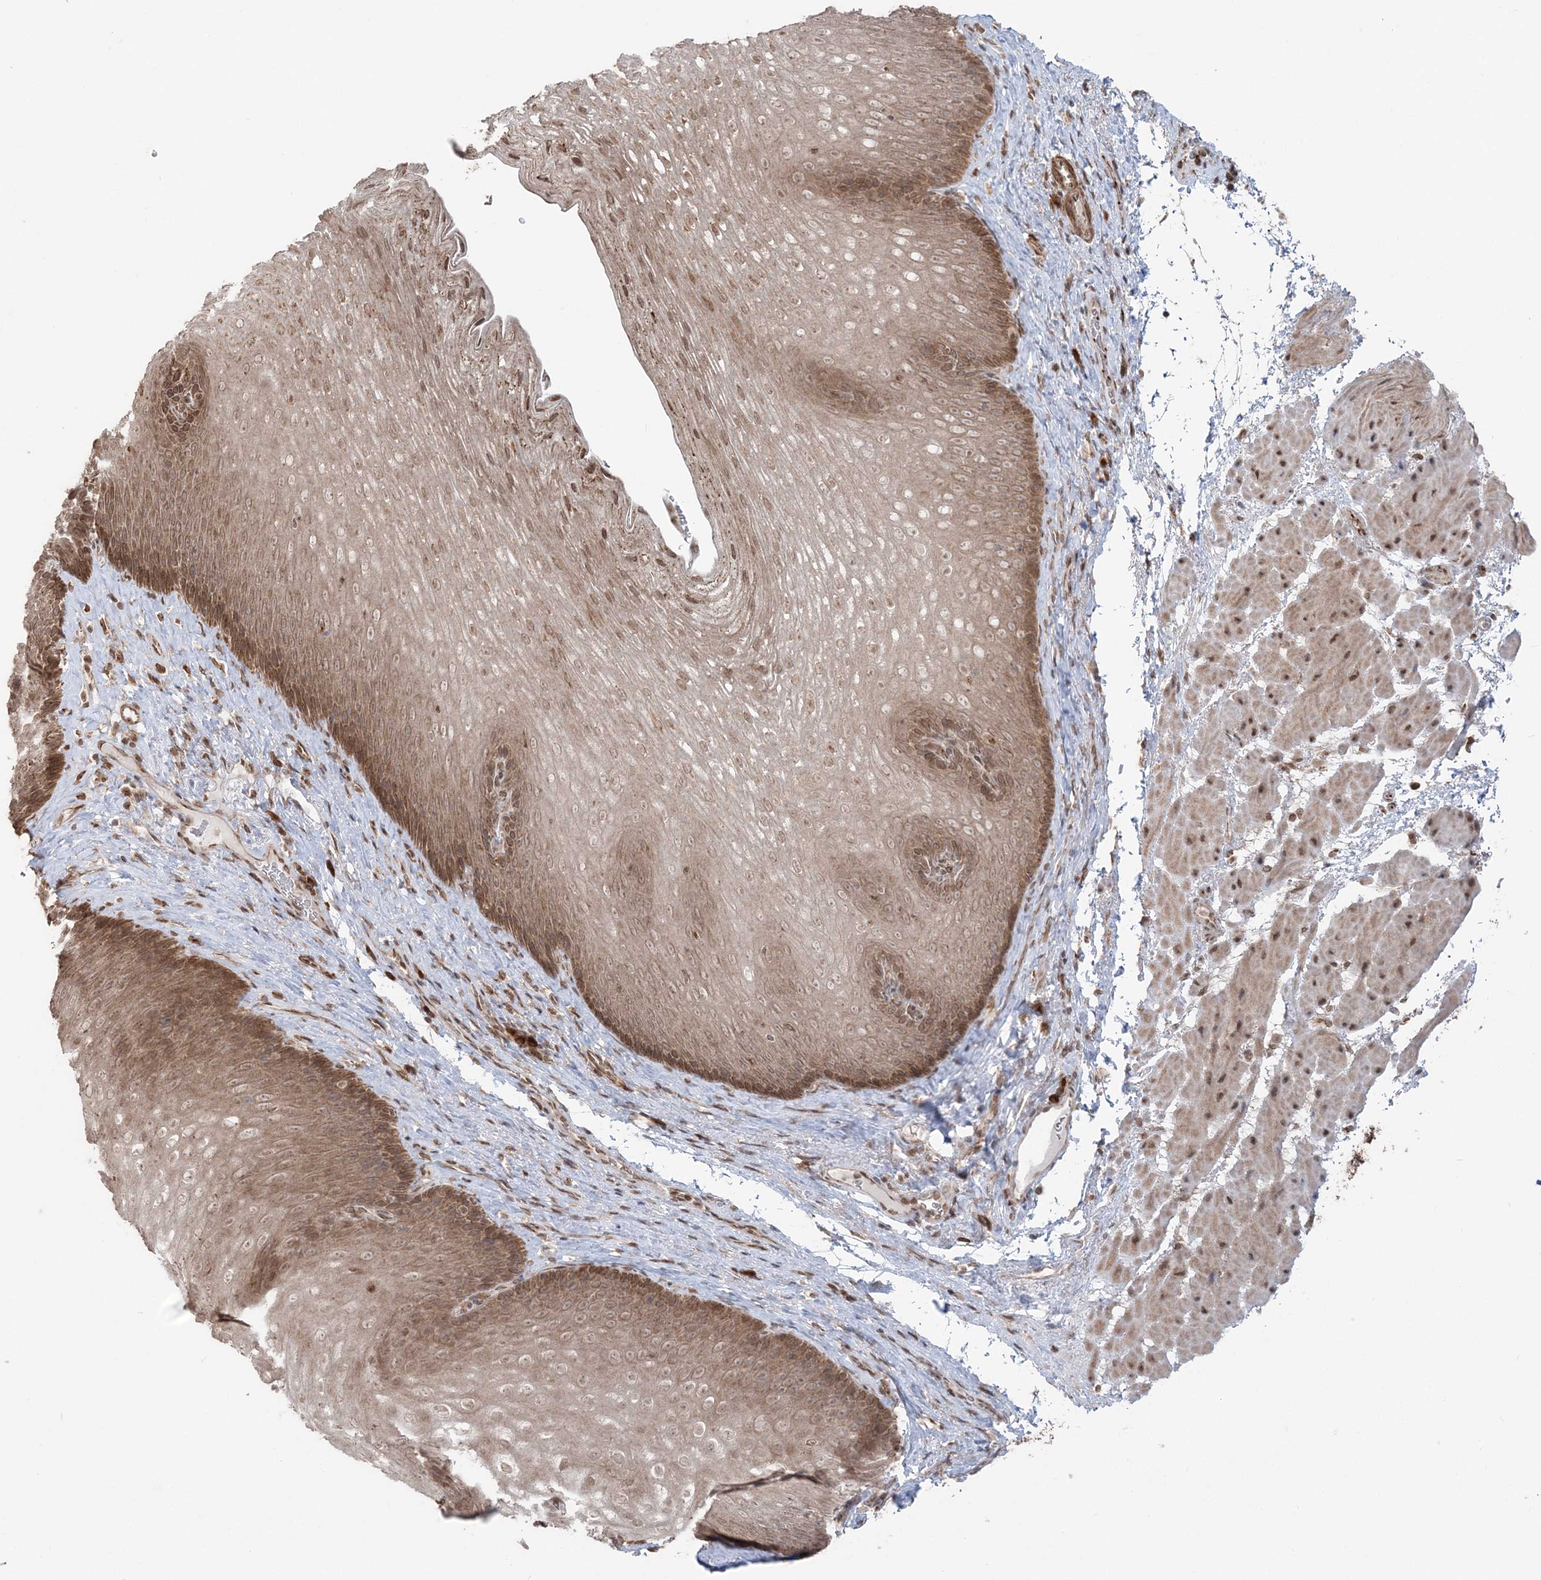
{"staining": {"intensity": "moderate", "quantity": ">75%", "location": "cytoplasmic/membranous,nuclear"}, "tissue": "esophagus", "cell_type": "Squamous epithelial cells", "image_type": "normal", "snomed": [{"axis": "morphology", "description": "Normal tissue, NOS"}, {"axis": "topography", "description": "Esophagus"}], "caption": "Protein staining shows moderate cytoplasmic/membranous,nuclear expression in approximately >75% of squamous epithelial cells in normal esophagus. The staining is performed using DAB (3,3'-diaminobenzidine) brown chromogen to label protein expression. The nuclei are counter-stained blue using hematoxylin.", "gene": "TMED10", "patient": {"sex": "female", "age": 66}}